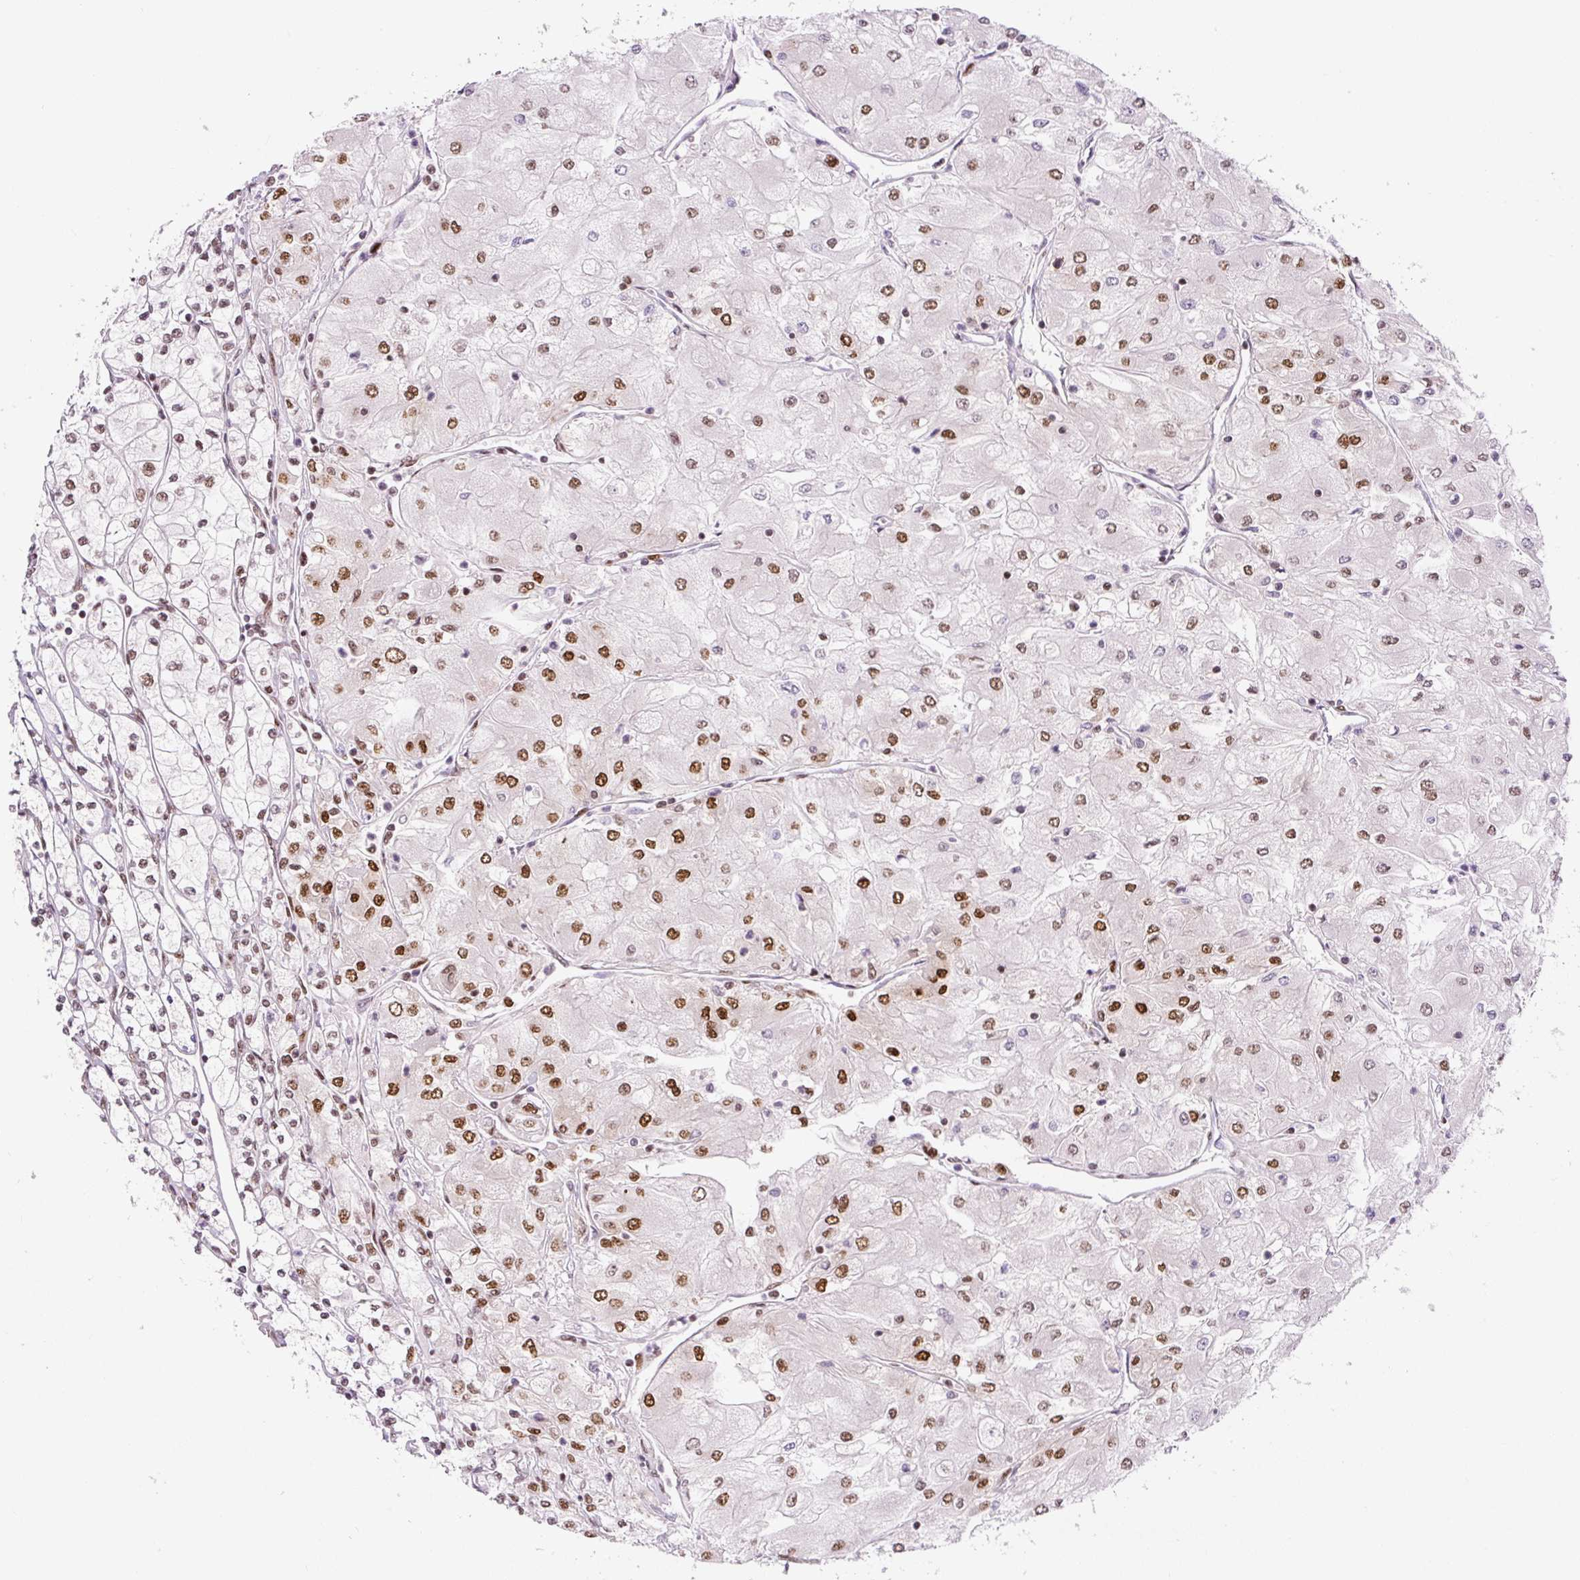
{"staining": {"intensity": "moderate", "quantity": ">75%", "location": "nuclear"}, "tissue": "renal cancer", "cell_type": "Tumor cells", "image_type": "cancer", "snomed": [{"axis": "morphology", "description": "Adenocarcinoma, NOS"}, {"axis": "topography", "description": "Kidney"}], "caption": "Moderate nuclear expression is present in approximately >75% of tumor cells in renal cancer.", "gene": "FUS", "patient": {"sex": "male", "age": 80}}